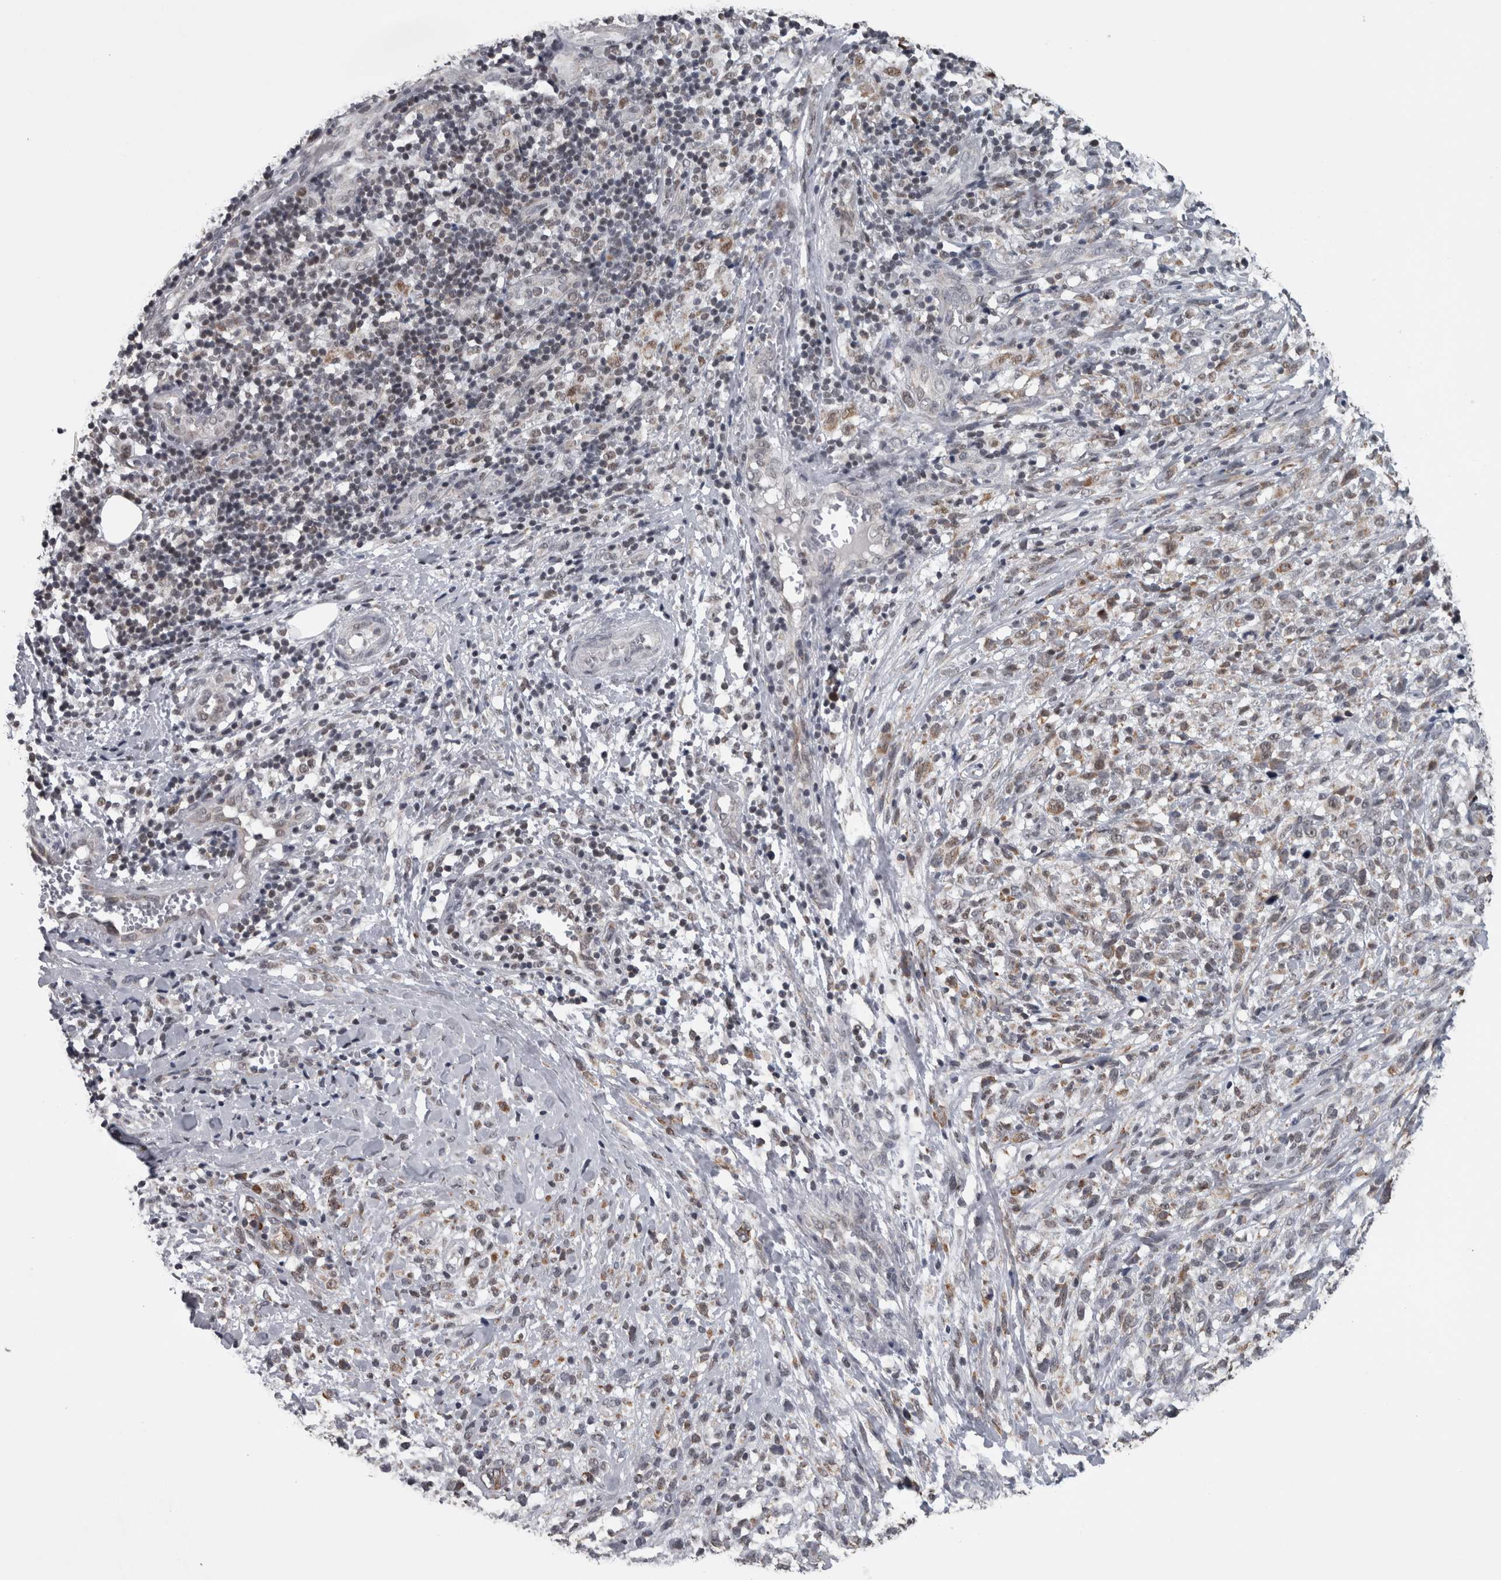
{"staining": {"intensity": "weak", "quantity": "<25%", "location": "cytoplasmic/membranous"}, "tissue": "melanoma", "cell_type": "Tumor cells", "image_type": "cancer", "snomed": [{"axis": "morphology", "description": "Malignant melanoma, NOS"}, {"axis": "topography", "description": "Skin"}], "caption": "This is an immunohistochemistry micrograph of melanoma. There is no positivity in tumor cells.", "gene": "OR2K2", "patient": {"sex": "female", "age": 55}}